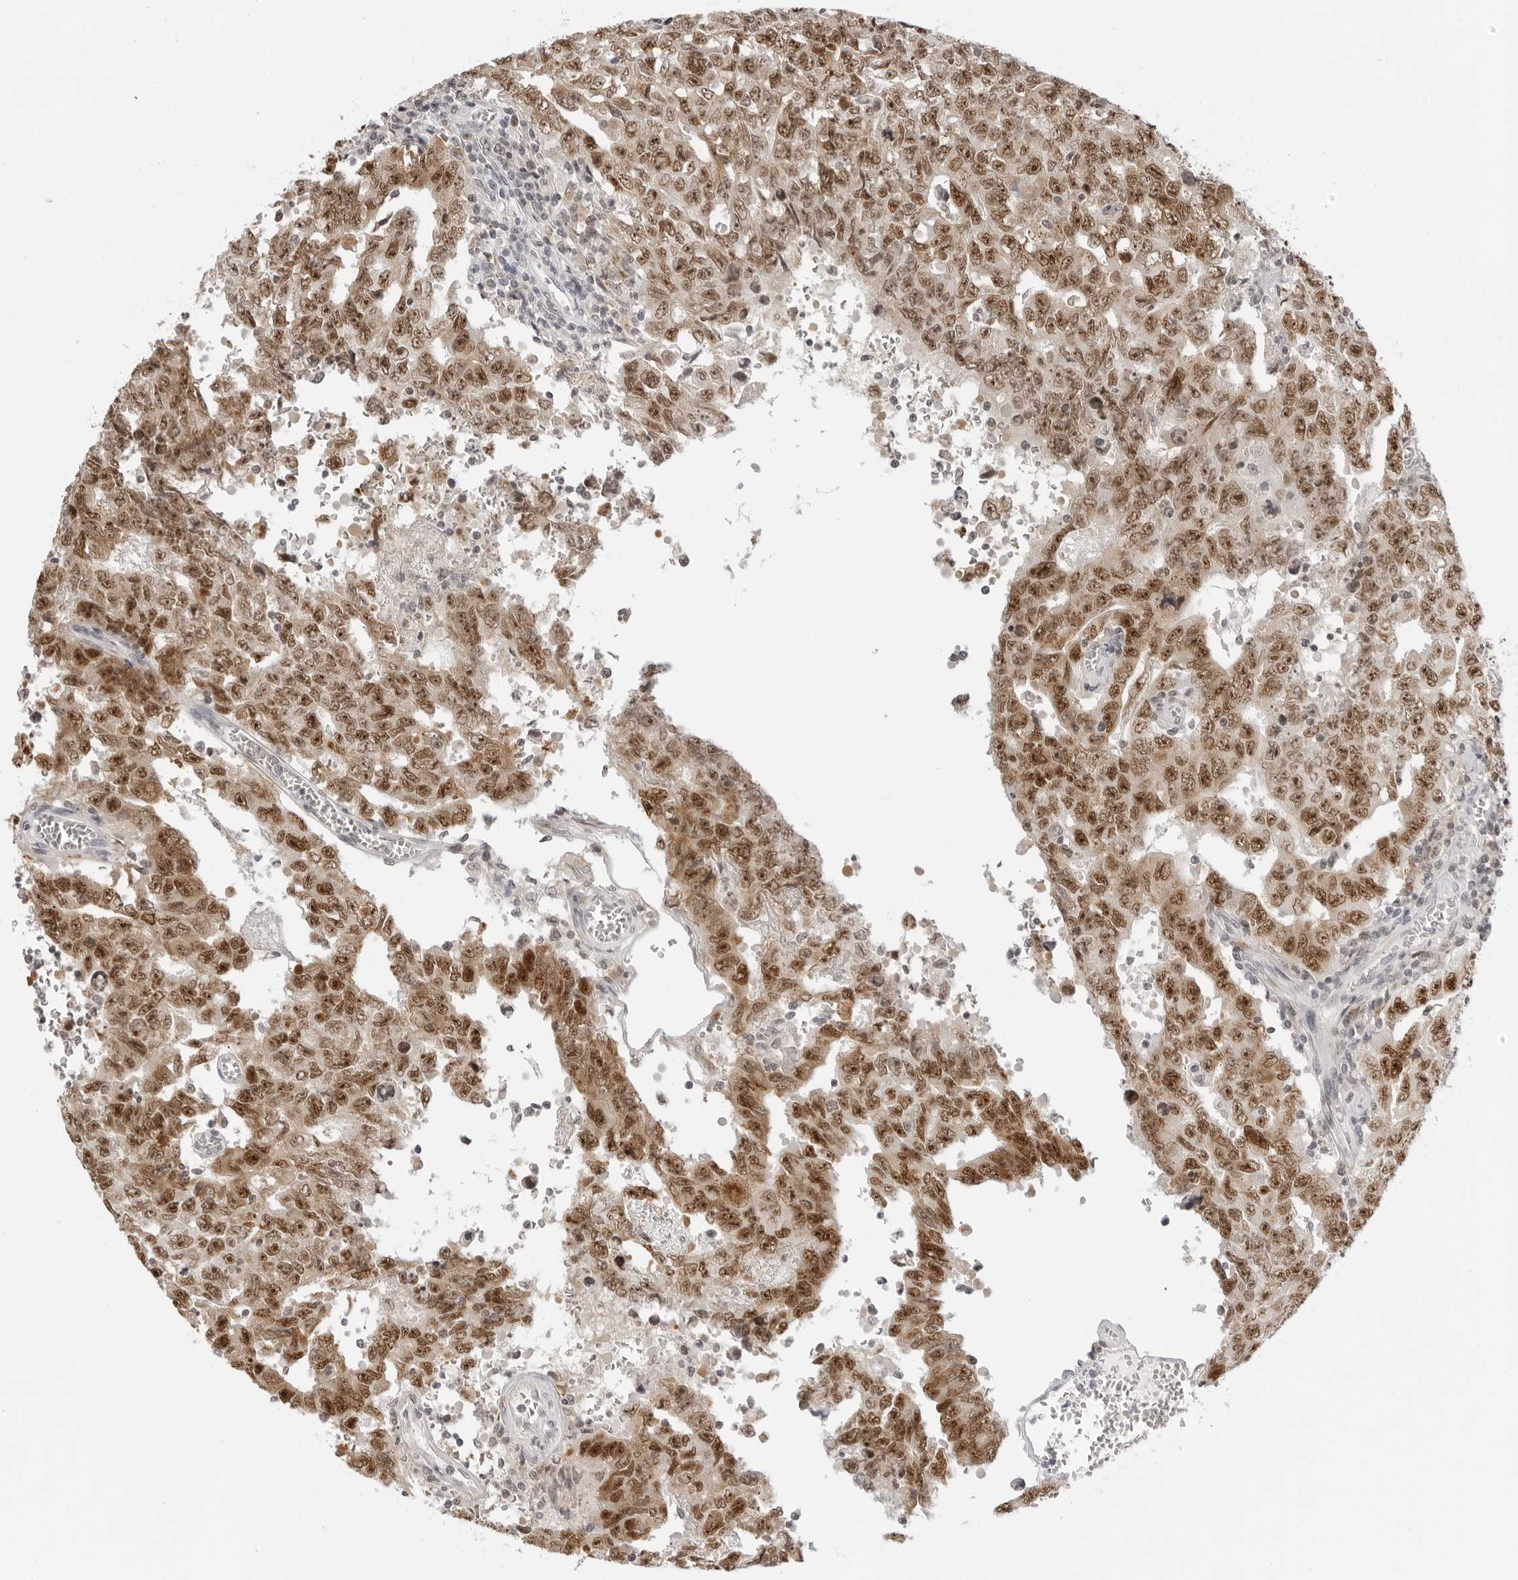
{"staining": {"intensity": "strong", "quantity": ">75%", "location": "nuclear"}, "tissue": "testis cancer", "cell_type": "Tumor cells", "image_type": "cancer", "snomed": [{"axis": "morphology", "description": "Carcinoma, Embryonal, NOS"}, {"axis": "topography", "description": "Testis"}], "caption": "DAB immunohistochemical staining of embryonal carcinoma (testis) reveals strong nuclear protein staining in about >75% of tumor cells.", "gene": "MSH6", "patient": {"sex": "male", "age": 26}}